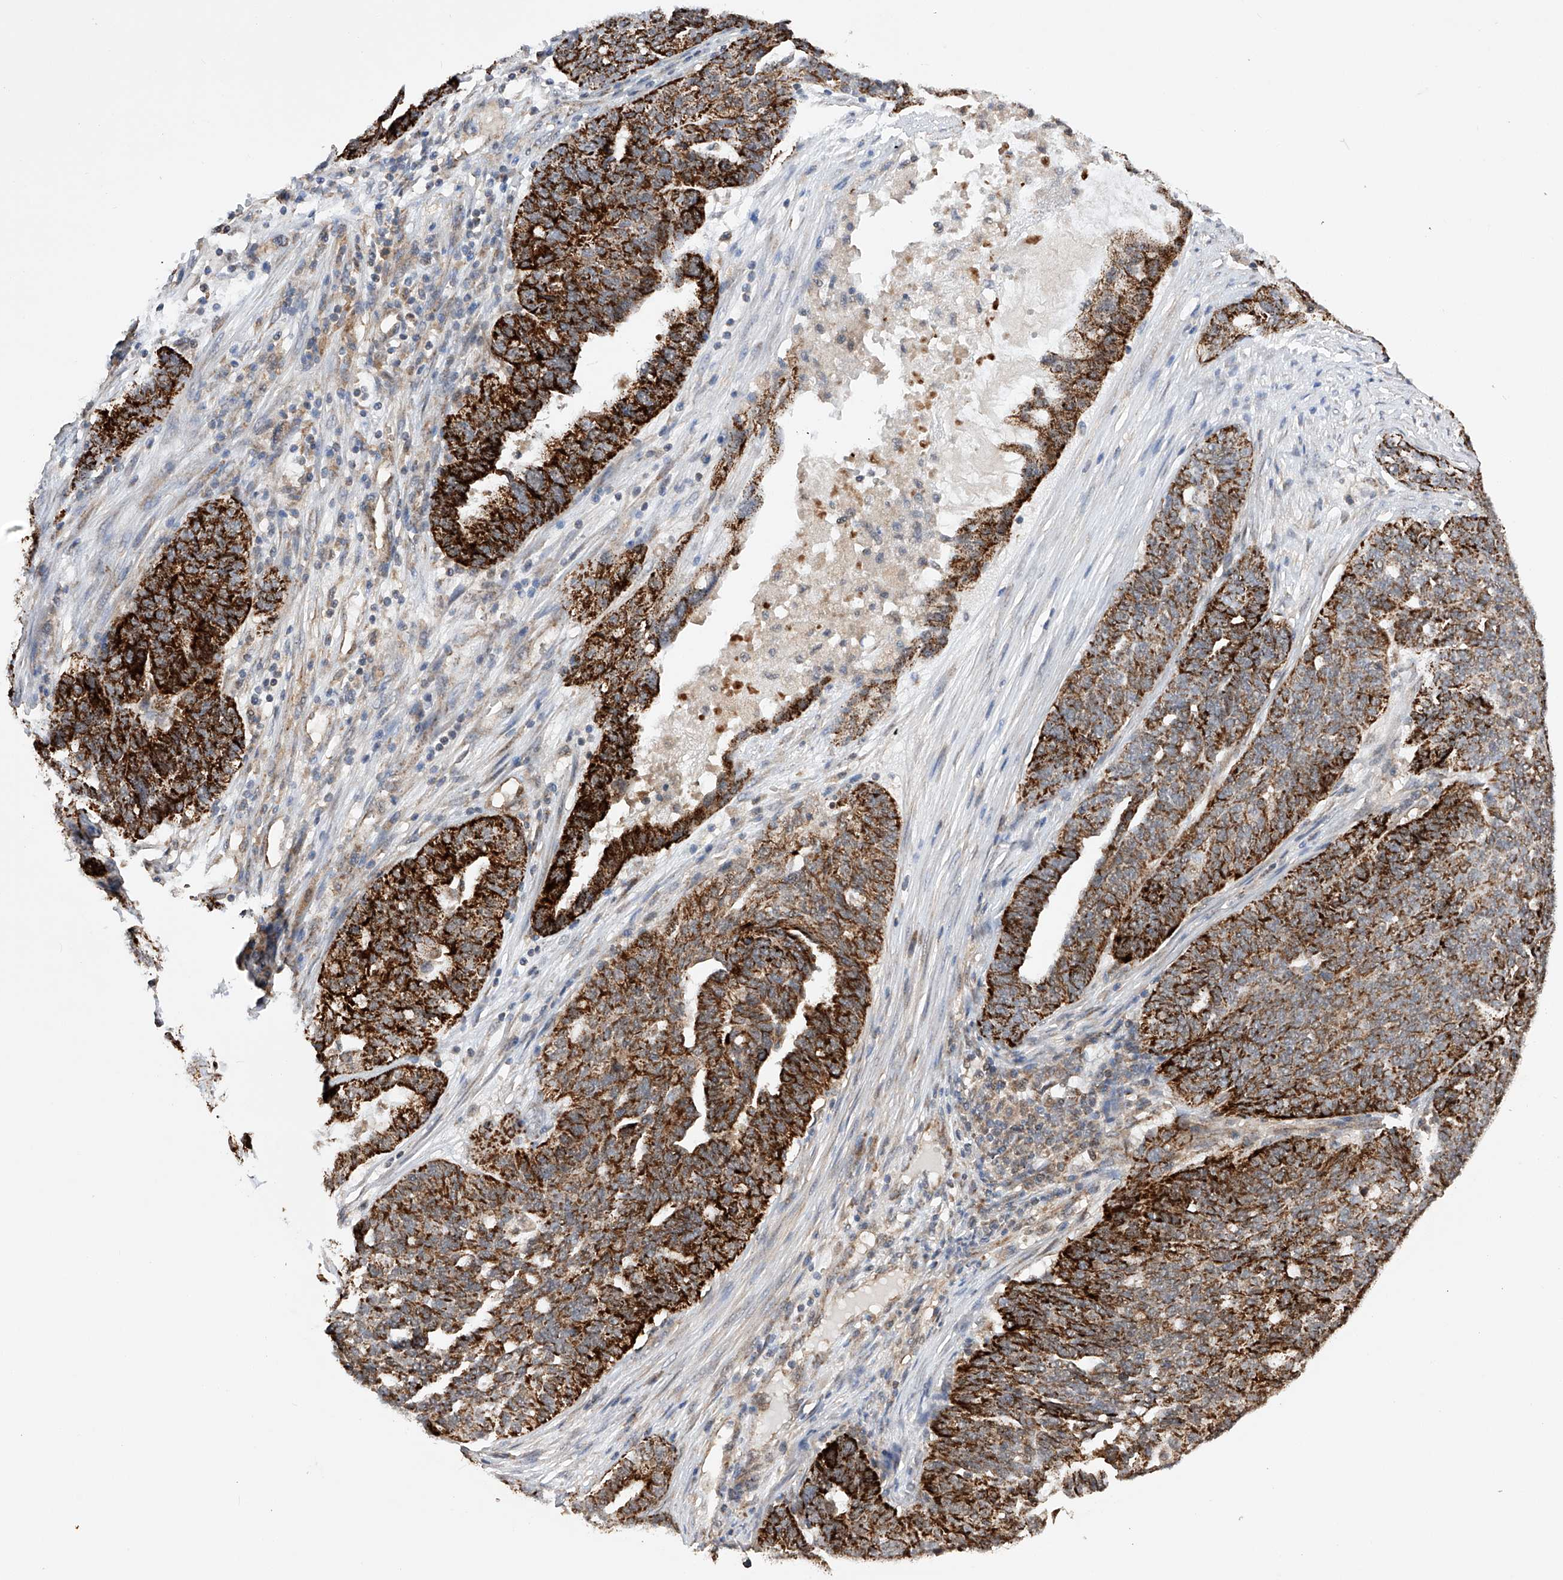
{"staining": {"intensity": "strong", "quantity": ">75%", "location": "cytoplasmic/membranous"}, "tissue": "ovarian cancer", "cell_type": "Tumor cells", "image_type": "cancer", "snomed": [{"axis": "morphology", "description": "Cystadenocarcinoma, serous, NOS"}, {"axis": "topography", "description": "Ovary"}], "caption": "Ovarian cancer stained for a protein displays strong cytoplasmic/membranous positivity in tumor cells.", "gene": "SDHAF4", "patient": {"sex": "female", "age": 59}}